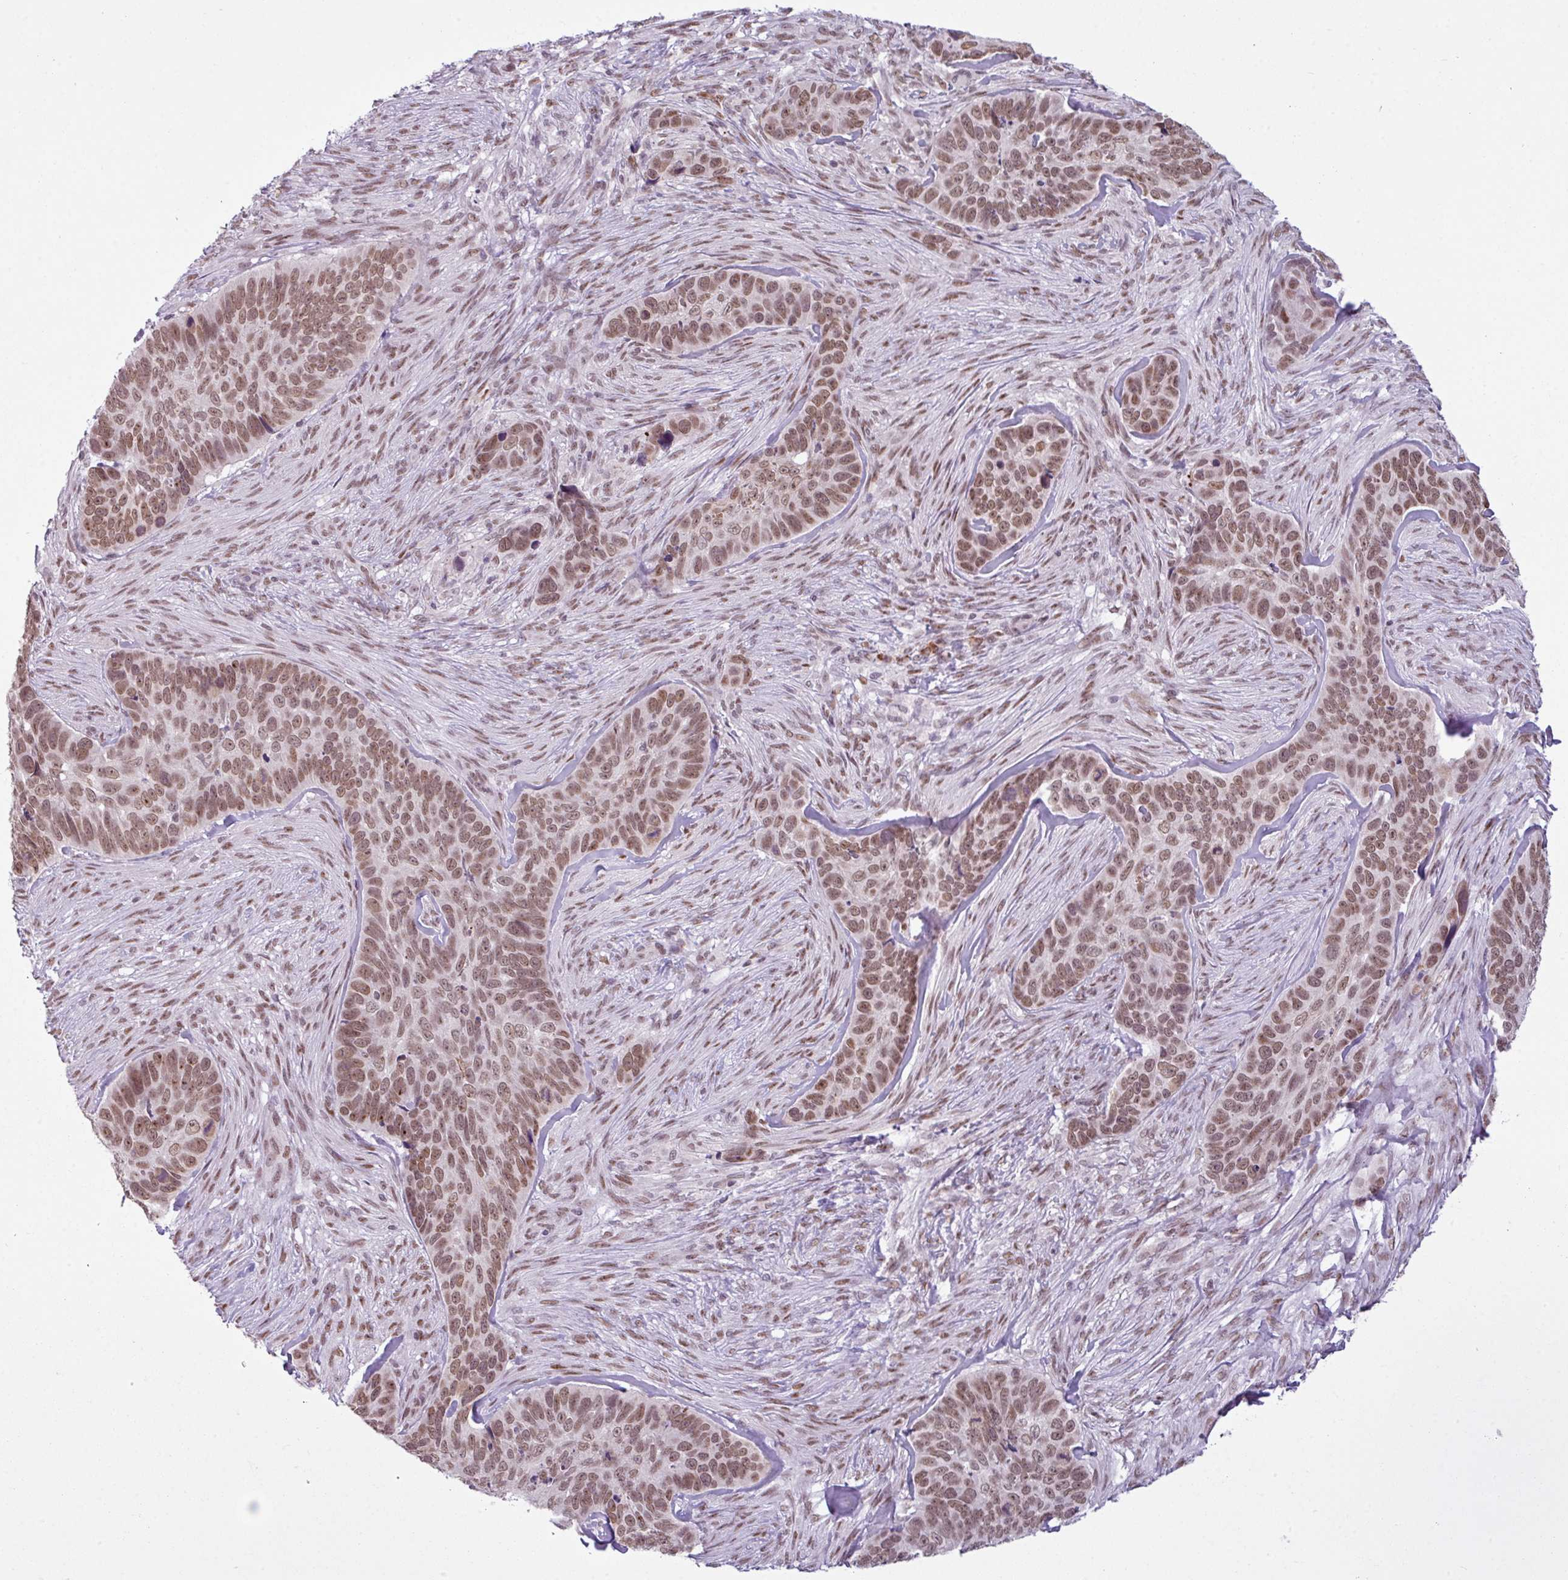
{"staining": {"intensity": "moderate", "quantity": ">75%", "location": "nuclear"}, "tissue": "skin cancer", "cell_type": "Tumor cells", "image_type": "cancer", "snomed": [{"axis": "morphology", "description": "Basal cell carcinoma"}, {"axis": "topography", "description": "Skin"}], "caption": "There is medium levels of moderate nuclear staining in tumor cells of skin cancer, as demonstrated by immunohistochemical staining (brown color).", "gene": "PRDM5", "patient": {"sex": "female", "age": 82}}